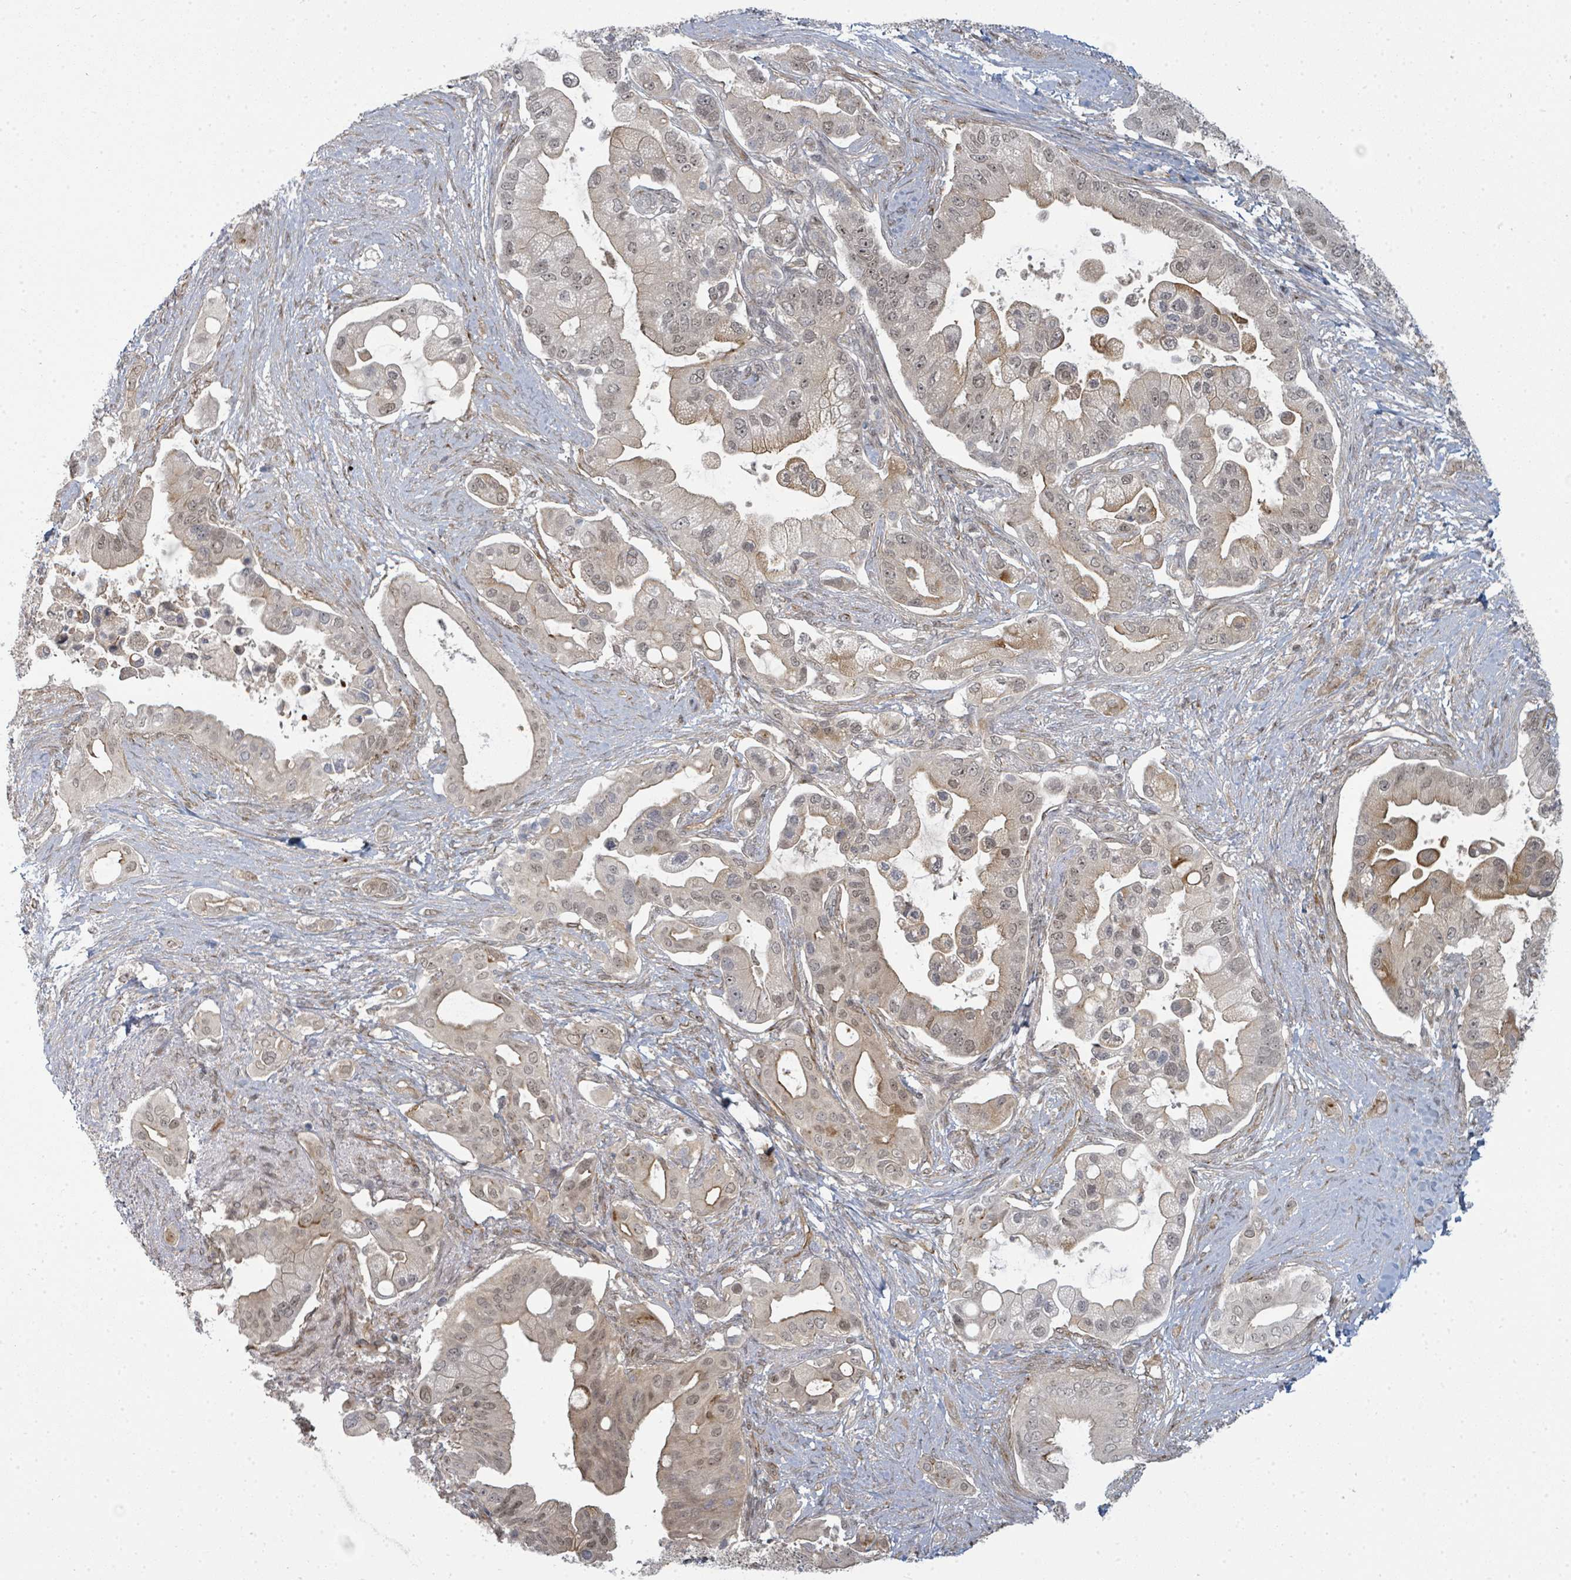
{"staining": {"intensity": "weak", "quantity": "<25%", "location": "cytoplasmic/membranous,nuclear"}, "tissue": "pancreatic cancer", "cell_type": "Tumor cells", "image_type": "cancer", "snomed": [{"axis": "morphology", "description": "Adenocarcinoma, NOS"}, {"axis": "topography", "description": "Pancreas"}], "caption": "Immunohistochemistry (IHC) photomicrograph of human adenocarcinoma (pancreatic) stained for a protein (brown), which exhibits no expression in tumor cells.", "gene": "PSMG2", "patient": {"sex": "male", "age": 57}}